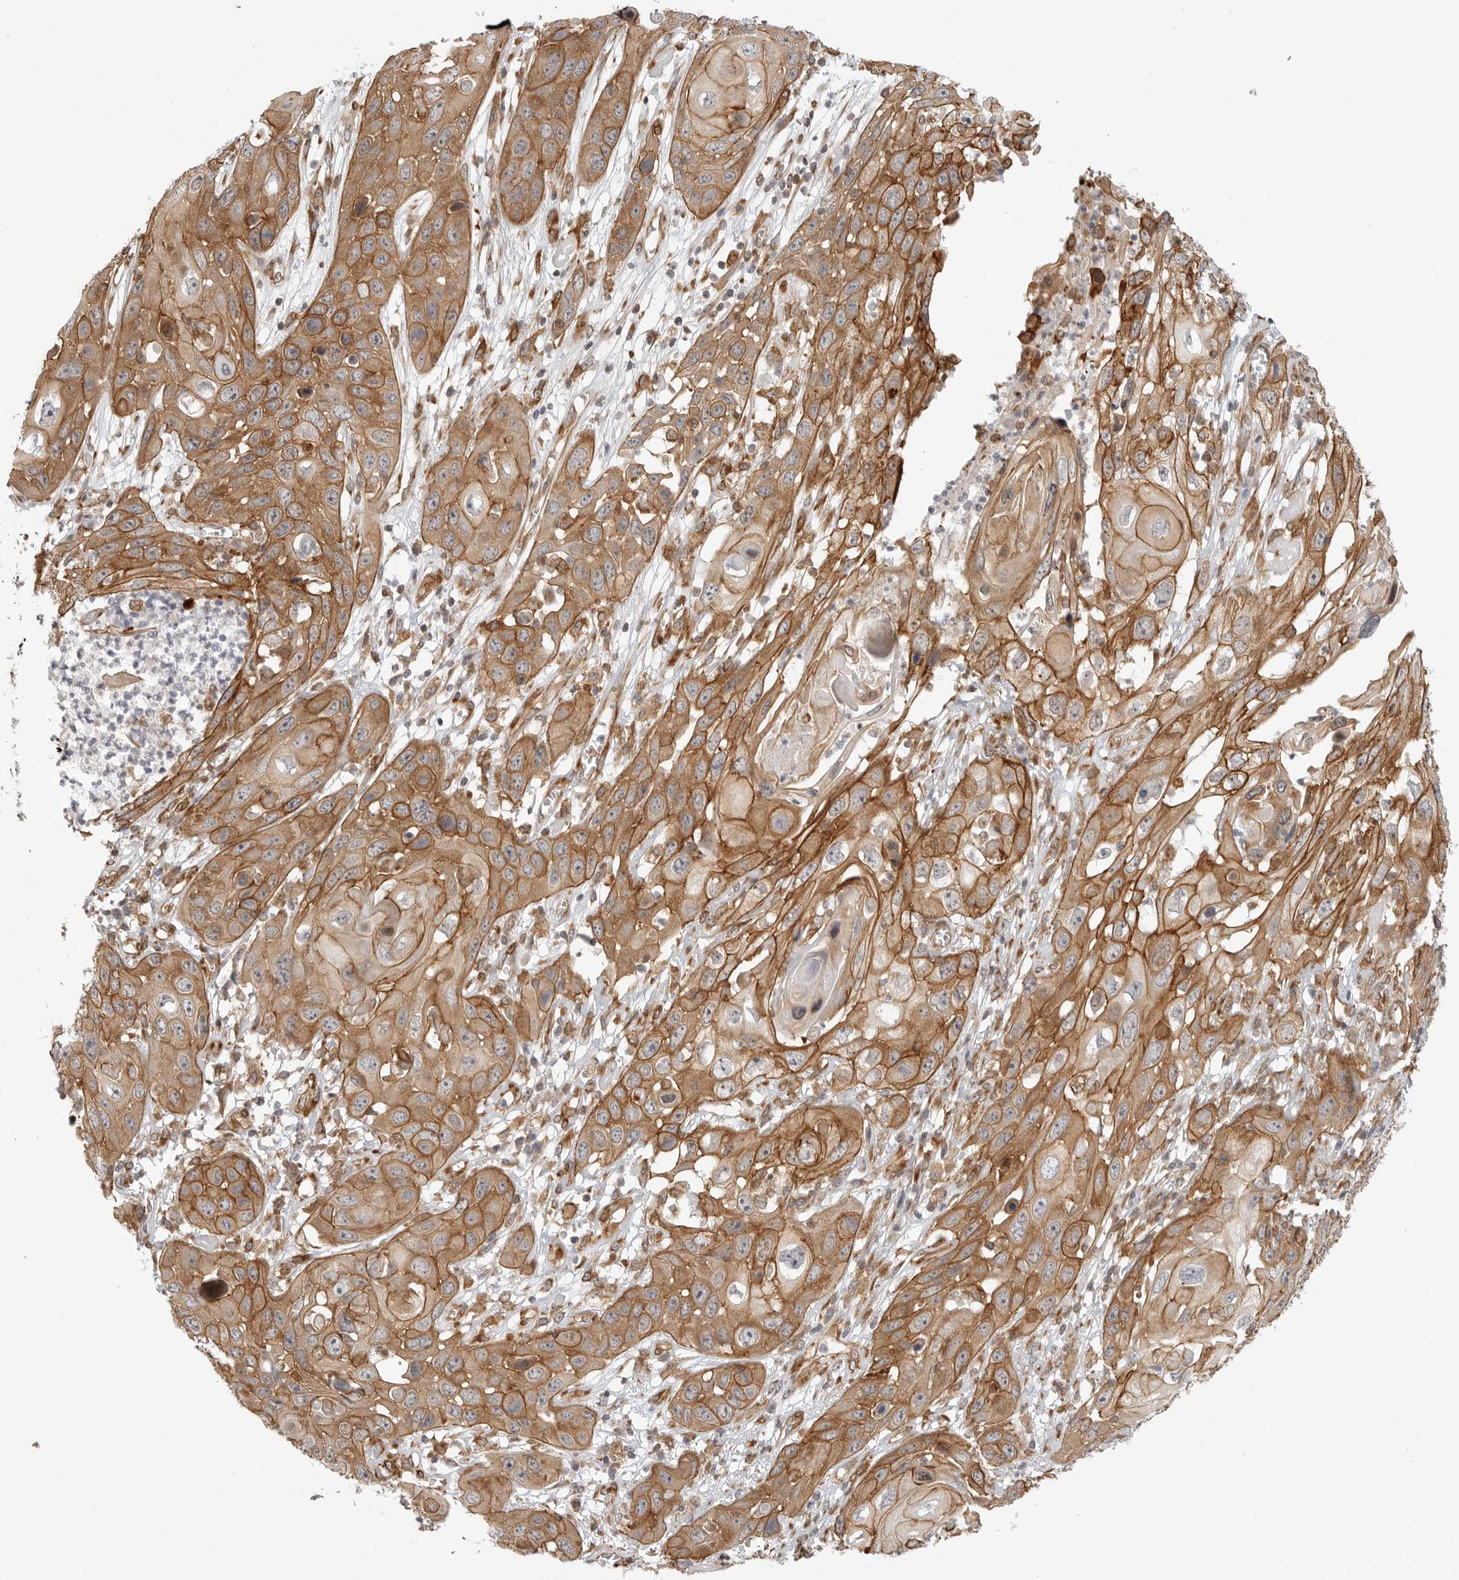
{"staining": {"intensity": "moderate", "quantity": ">75%", "location": "cytoplasmic/membranous"}, "tissue": "skin cancer", "cell_type": "Tumor cells", "image_type": "cancer", "snomed": [{"axis": "morphology", "description": "Squamous cell carcinoma, NOS"}, {"axis": "topography", "description": "Skin"}], "caption": "Immunohistochemistry (IHC) image of neoplastic tissue: skin cancer stained using immunohistochemistry reveals medium levels of moderate protein expression localized specifically in the cytoplasmic/membranous of tumor cells, appearing as a cytoplasmic/membranous brown color.", "gene": "ATOH7", "patient": {"sex": "male", "age": 55}}